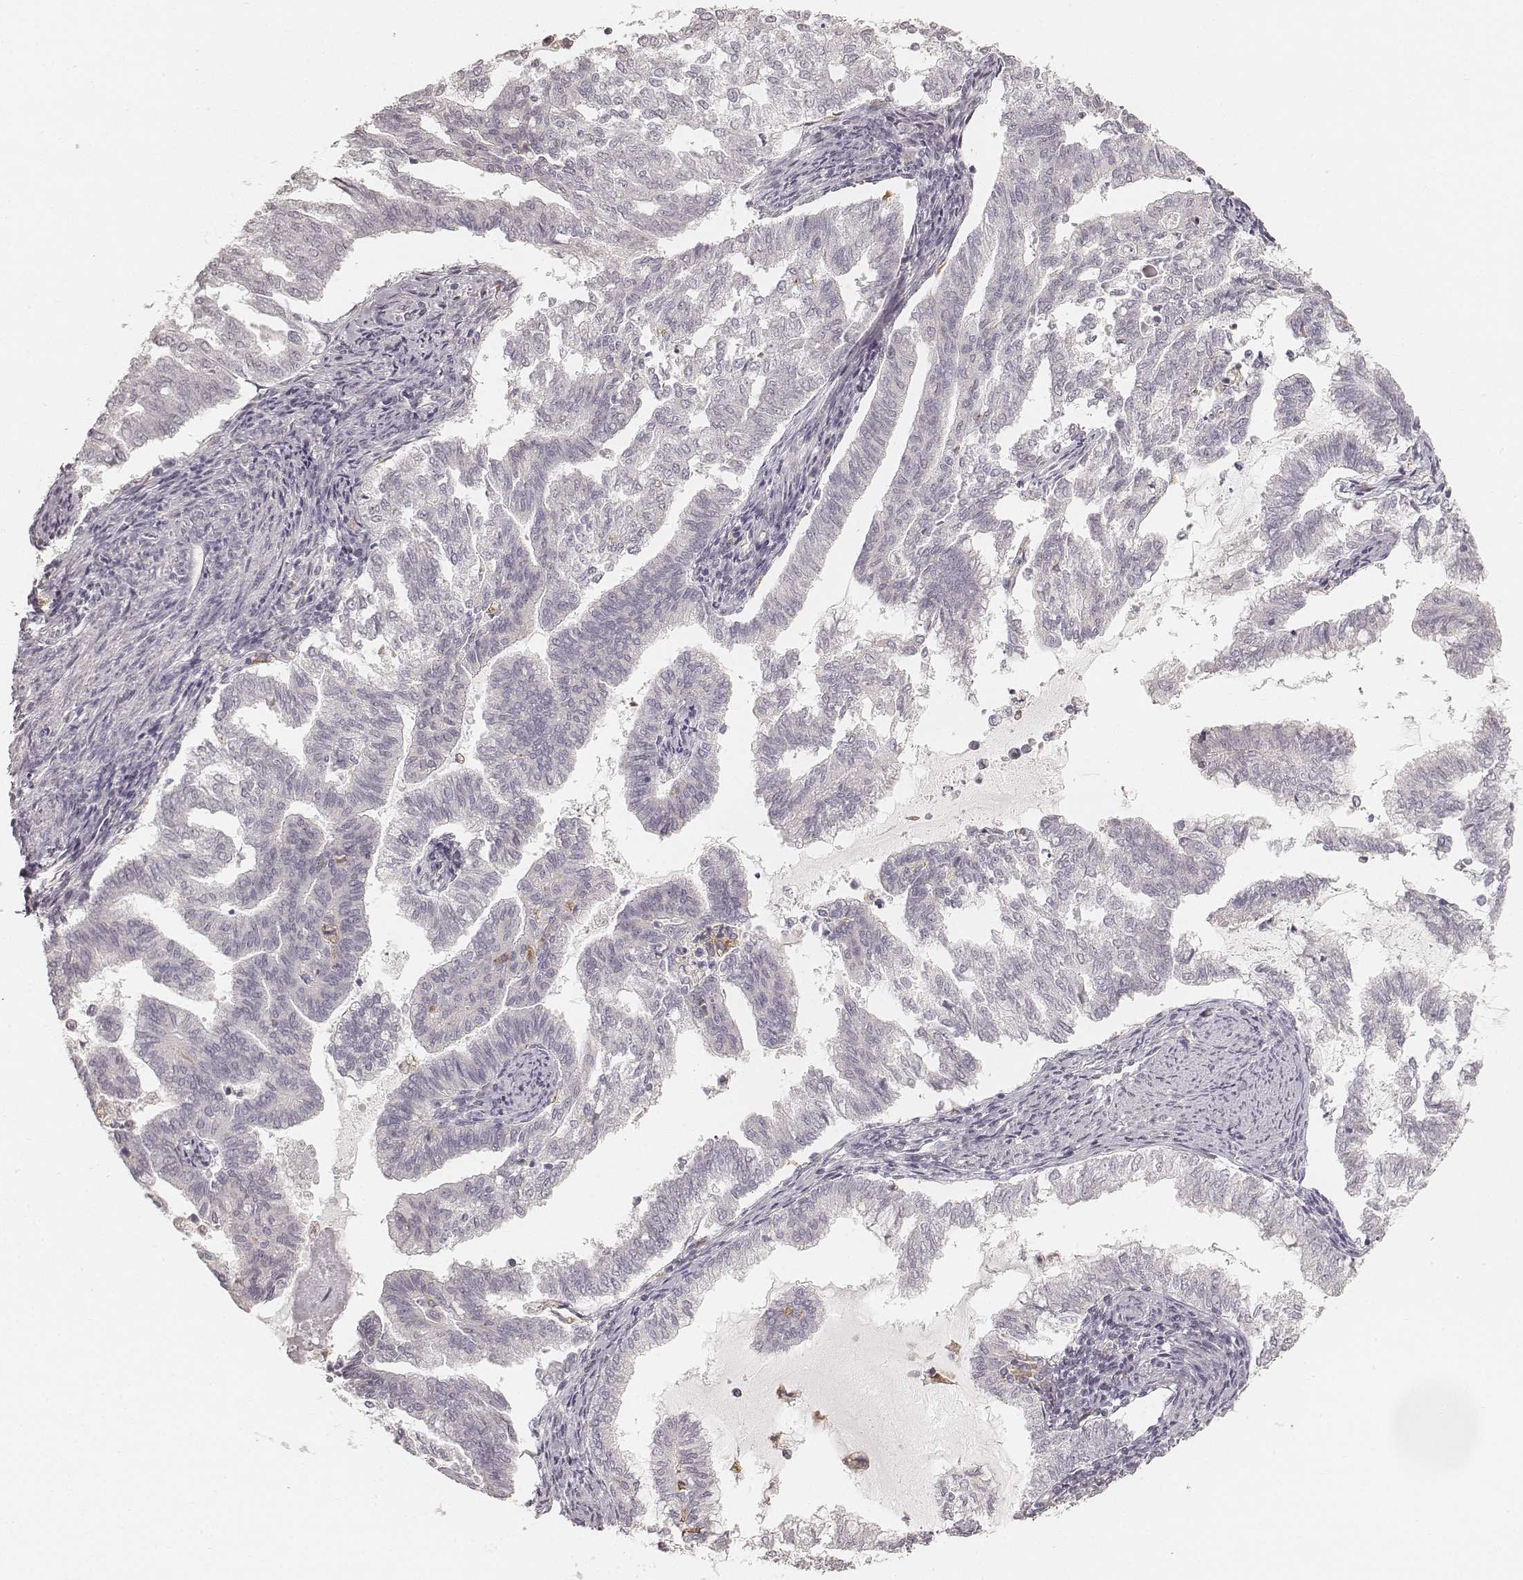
{"staining": {"intensity": "negative", "quantity": "none", "location": "none"}, "tissue": "endometrial cancer", "cell_type": "Tumor cells", "image_type": "cancer", "snomed": [{"axis": "morphology", "description": "Adenocarcinoma, NOS"}, {"axis": "topography", "description": "Endometrium"}], "caption": "High power microscopy photomicrograph of an IHC photomicrograph of adenocarcinoma (endometrial), revealing no significant positivity in tumor cells.", "gene": "FMNL2", "patient": {"sex": "female", "age": 79}}